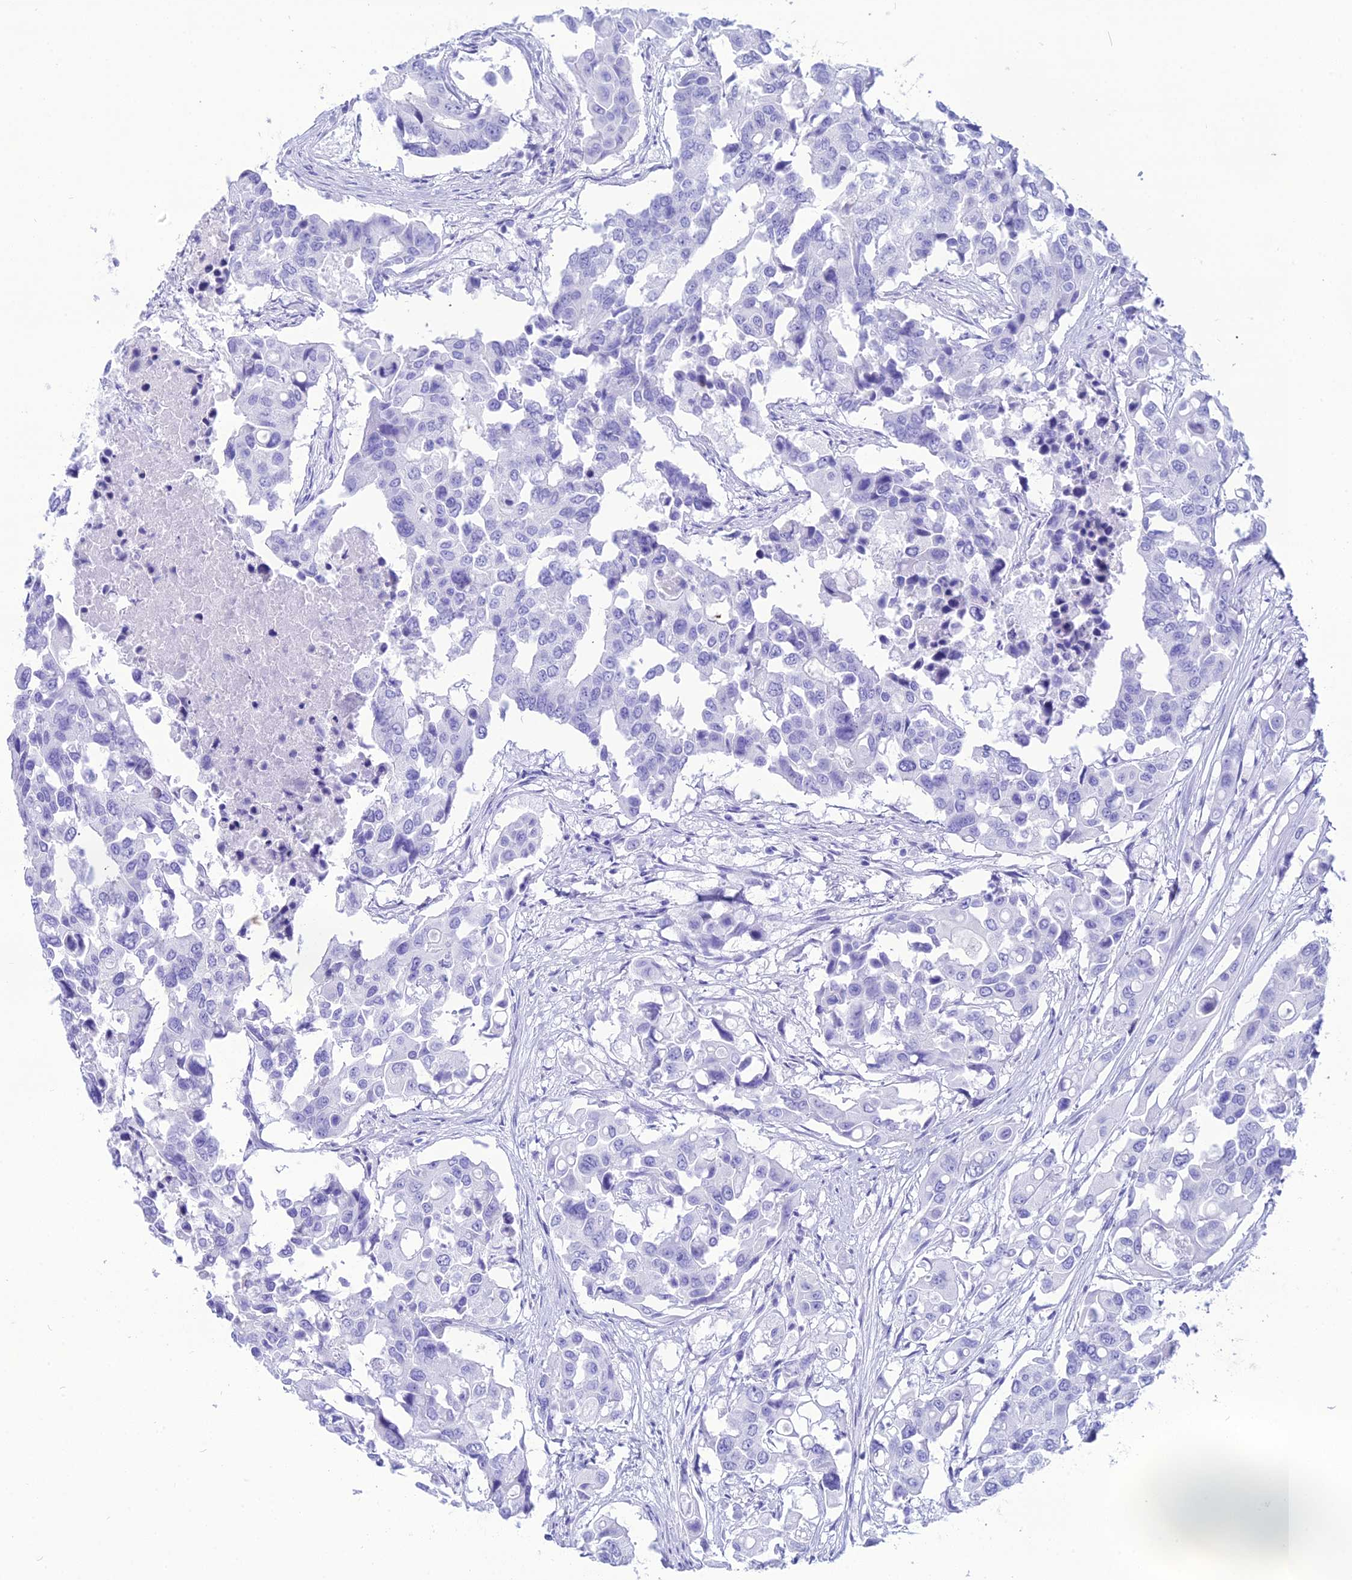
{"staining": {"intensity": "negative", "quantity": "none", "location": "none"}, "tissue": "colorectal cancer", "cell_type": "Tumor cells", "image_type": "cancer", "snomed": [{"axis": "morphology", "description": "Adenocarcinoma, NOS"}, {"axis": "topography", "description": "Colon"}], "caption": "Adenocarcinoma (colorectal) stained for a protein using IHC reveals no positivity tumor cells.", "gene": "PNMA5", "patient": {"sex": "male", "age": 77}}